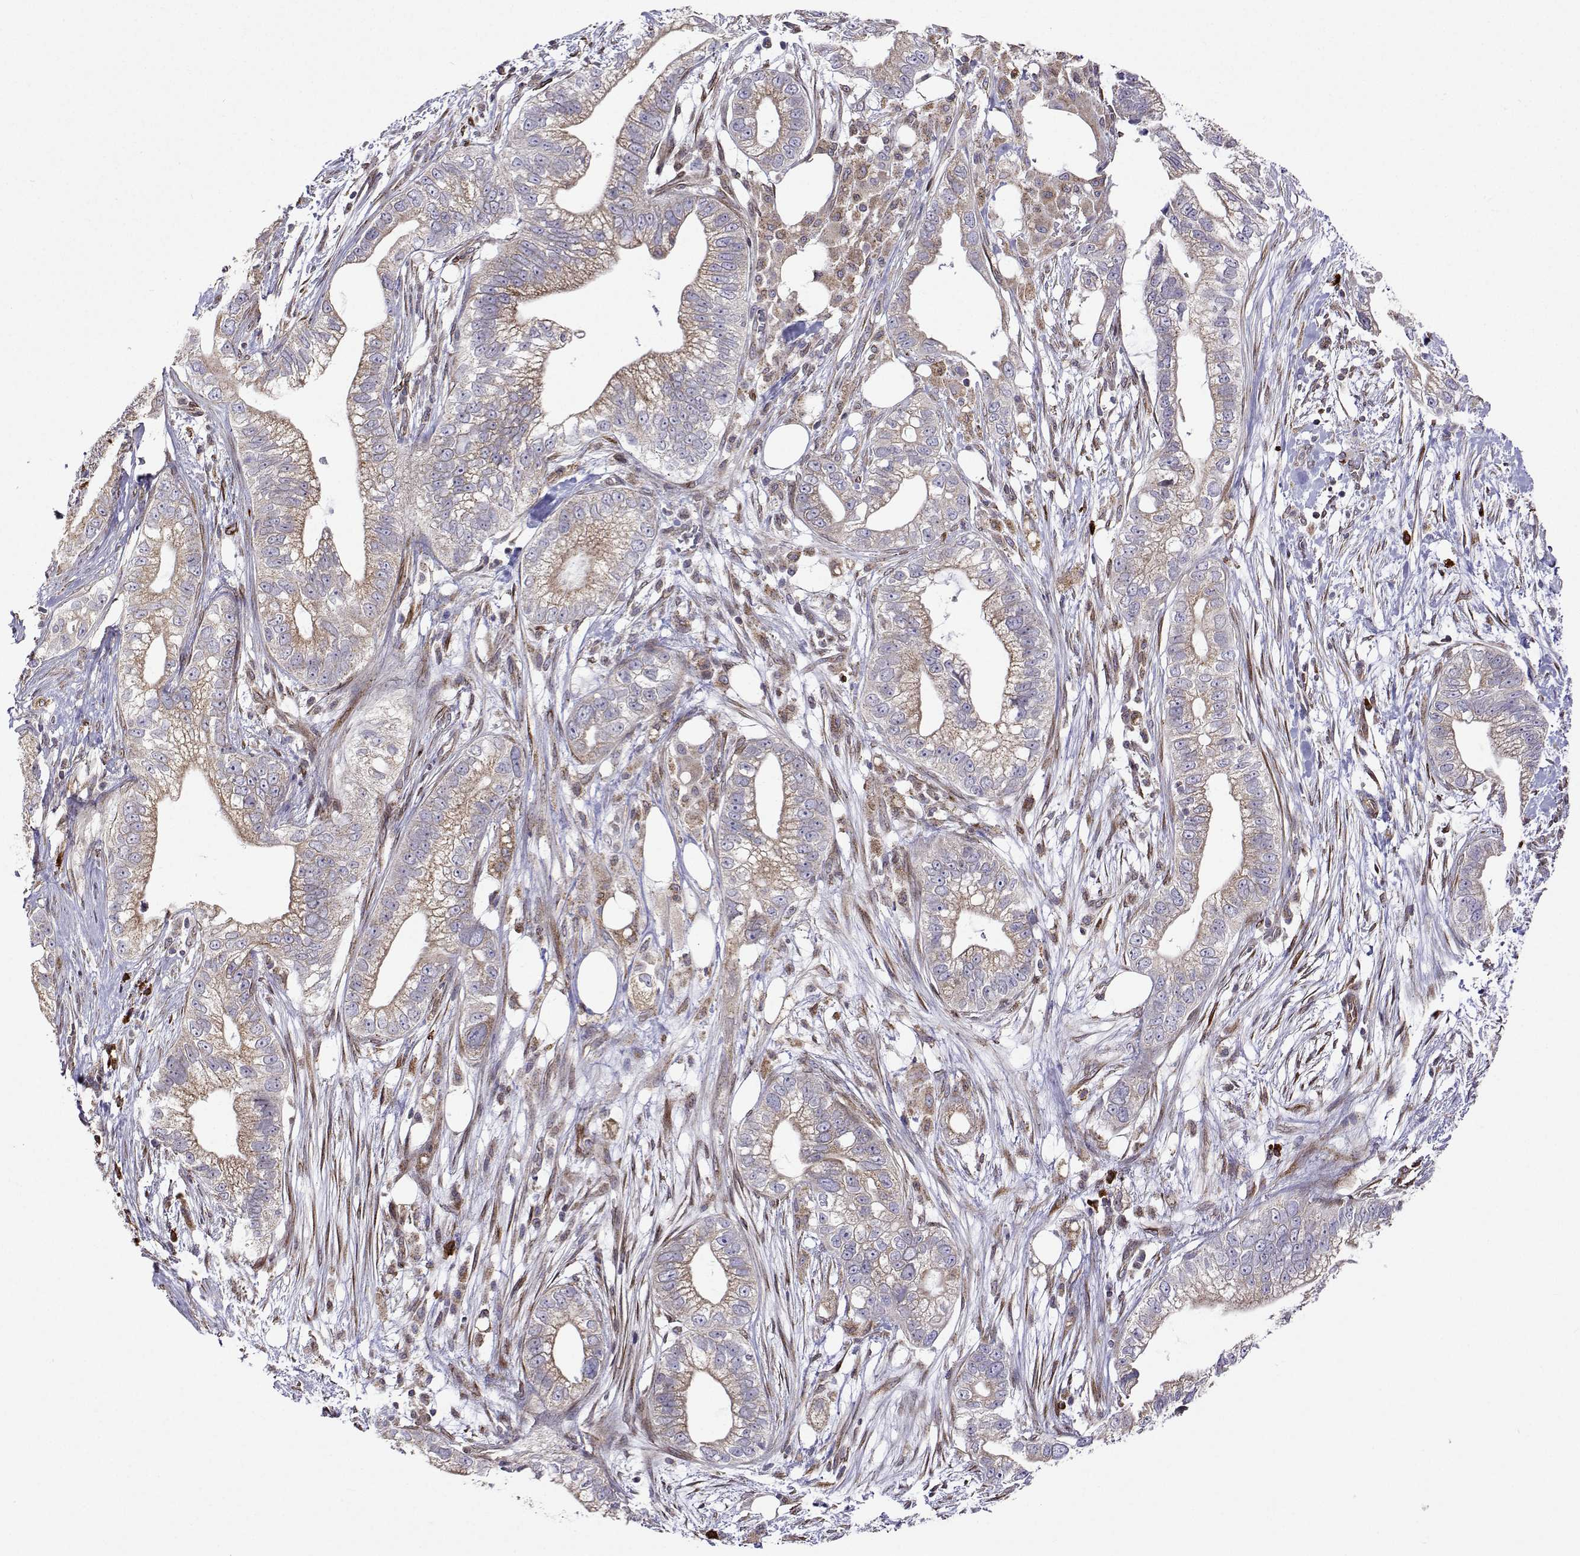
{"staining": {"intensity": "weak", "quantity": "25%-75%", "location": "cytoplasmic/membranous"}, "tissue": "pancreatic cancer", "cell_type": "Tumor cells", "image_type": "cancer", "snomed": [{"axis": "morphology", "description": "Adenocarcinoma, NOS"}, {"axis": "topography", "description": "Pancreas"}], "caption": "Pancreatic adenocarcinoma stained with immunohistochemistry exhibits weak cytoplasmic/membranous positivity in approximately 25%-75% of tumor cells.", "gene": "PGRMC2", "patient": {"sex": "male", "age": 70}}